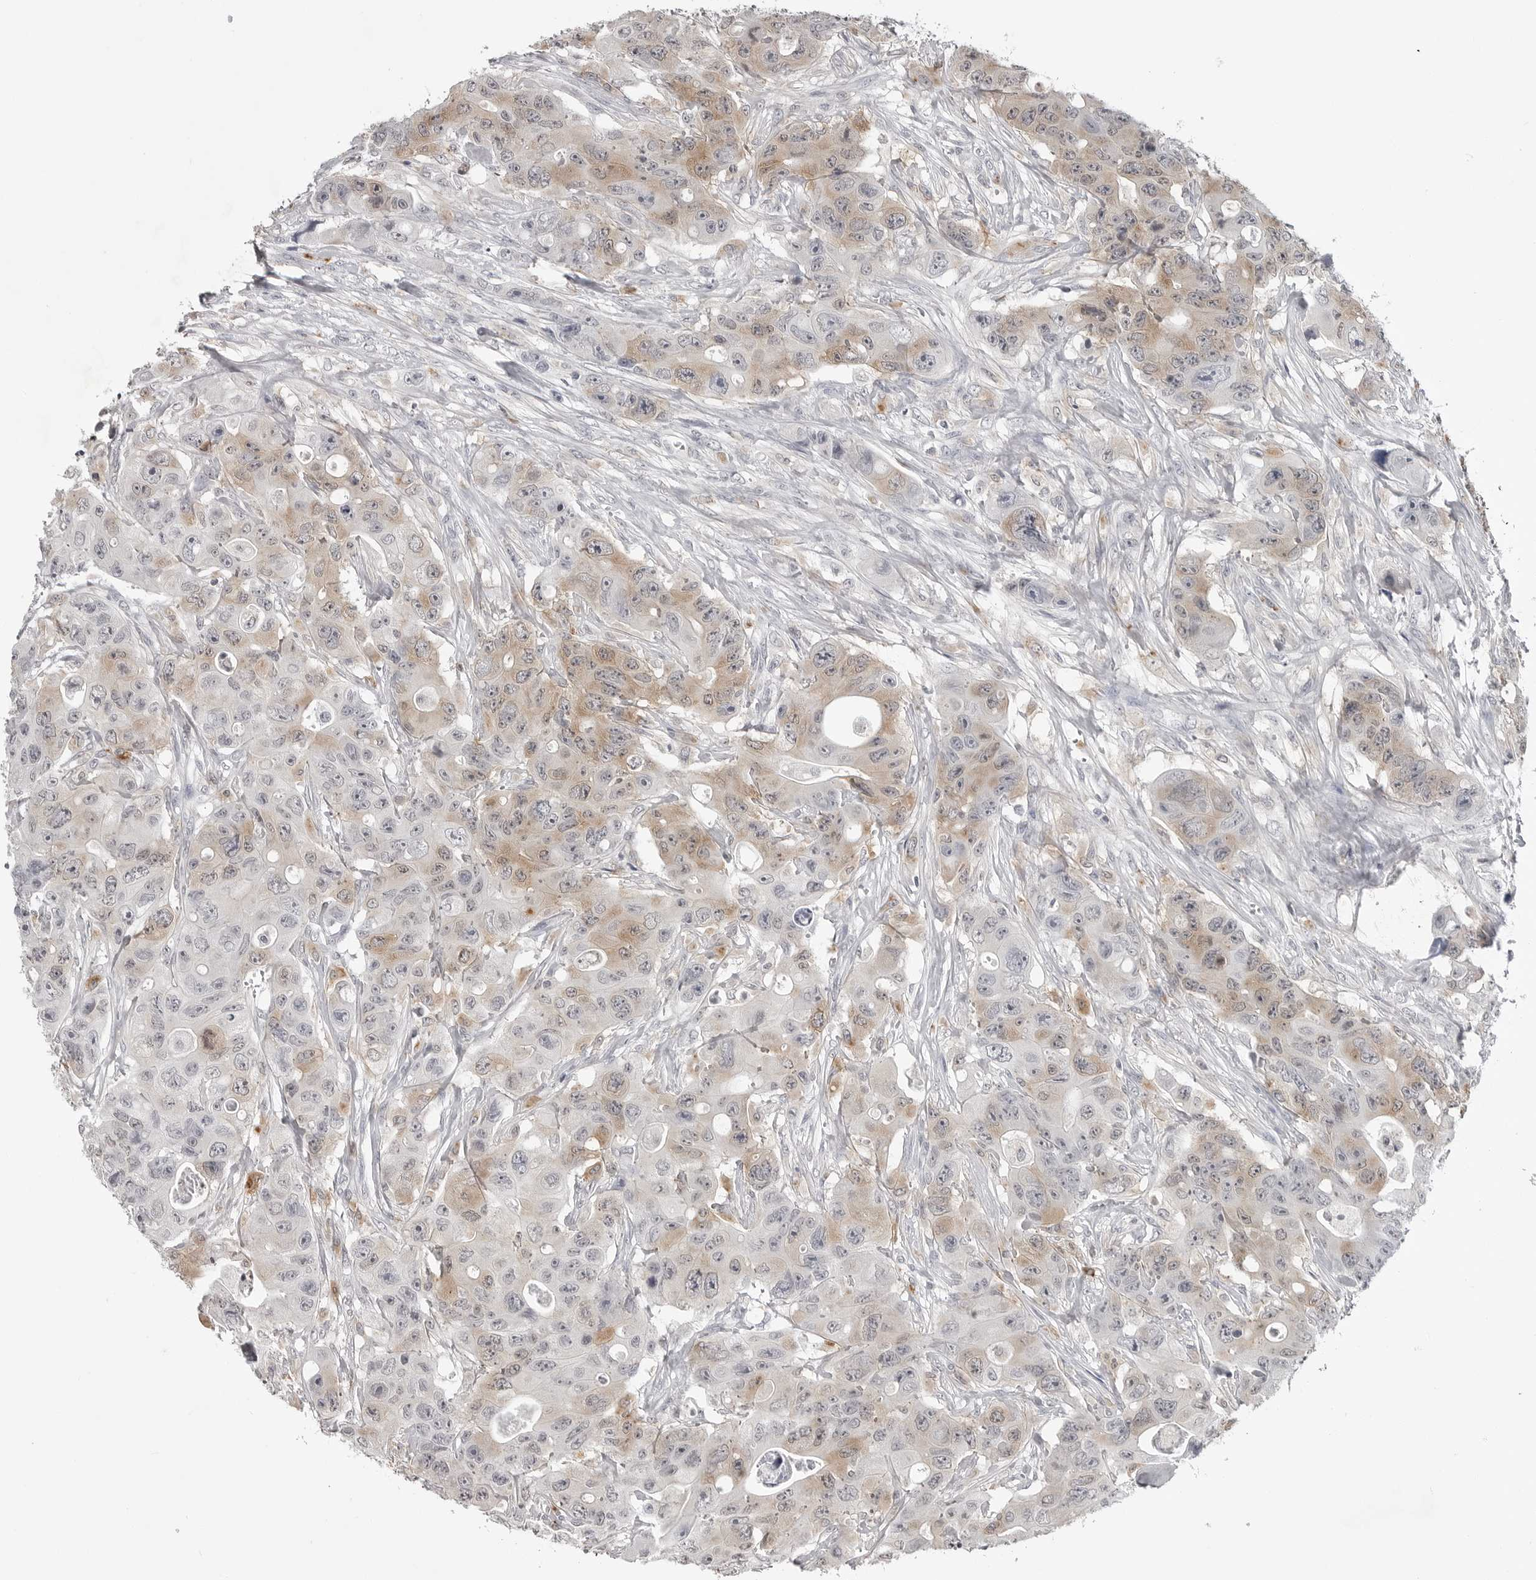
{"staining": {"intensity": "weak", "quantity": "25%-75%", "location": "cytoplasmic/membranous"}, "tissue": "colorectal cancer", "cell_type": "Tumor cells", "image_type": "cancer", "snomed": [{"axis": "morphology", "description": "Adenocarcinoma, NOS"}, {"axis": "topography", "description": "Colon"}], "caption": "Tumor cells display low levels of weak cytoplasmic/membranous expression in approximately 25%-75% of cells in human adenocarcinoma (colorectal). (DAB (3,3'-diaminobenzidine) IHC with brightfield microscopy, high magnification).", "gene": "RRM1", "patient": {"sex": "female", "age": 46}}